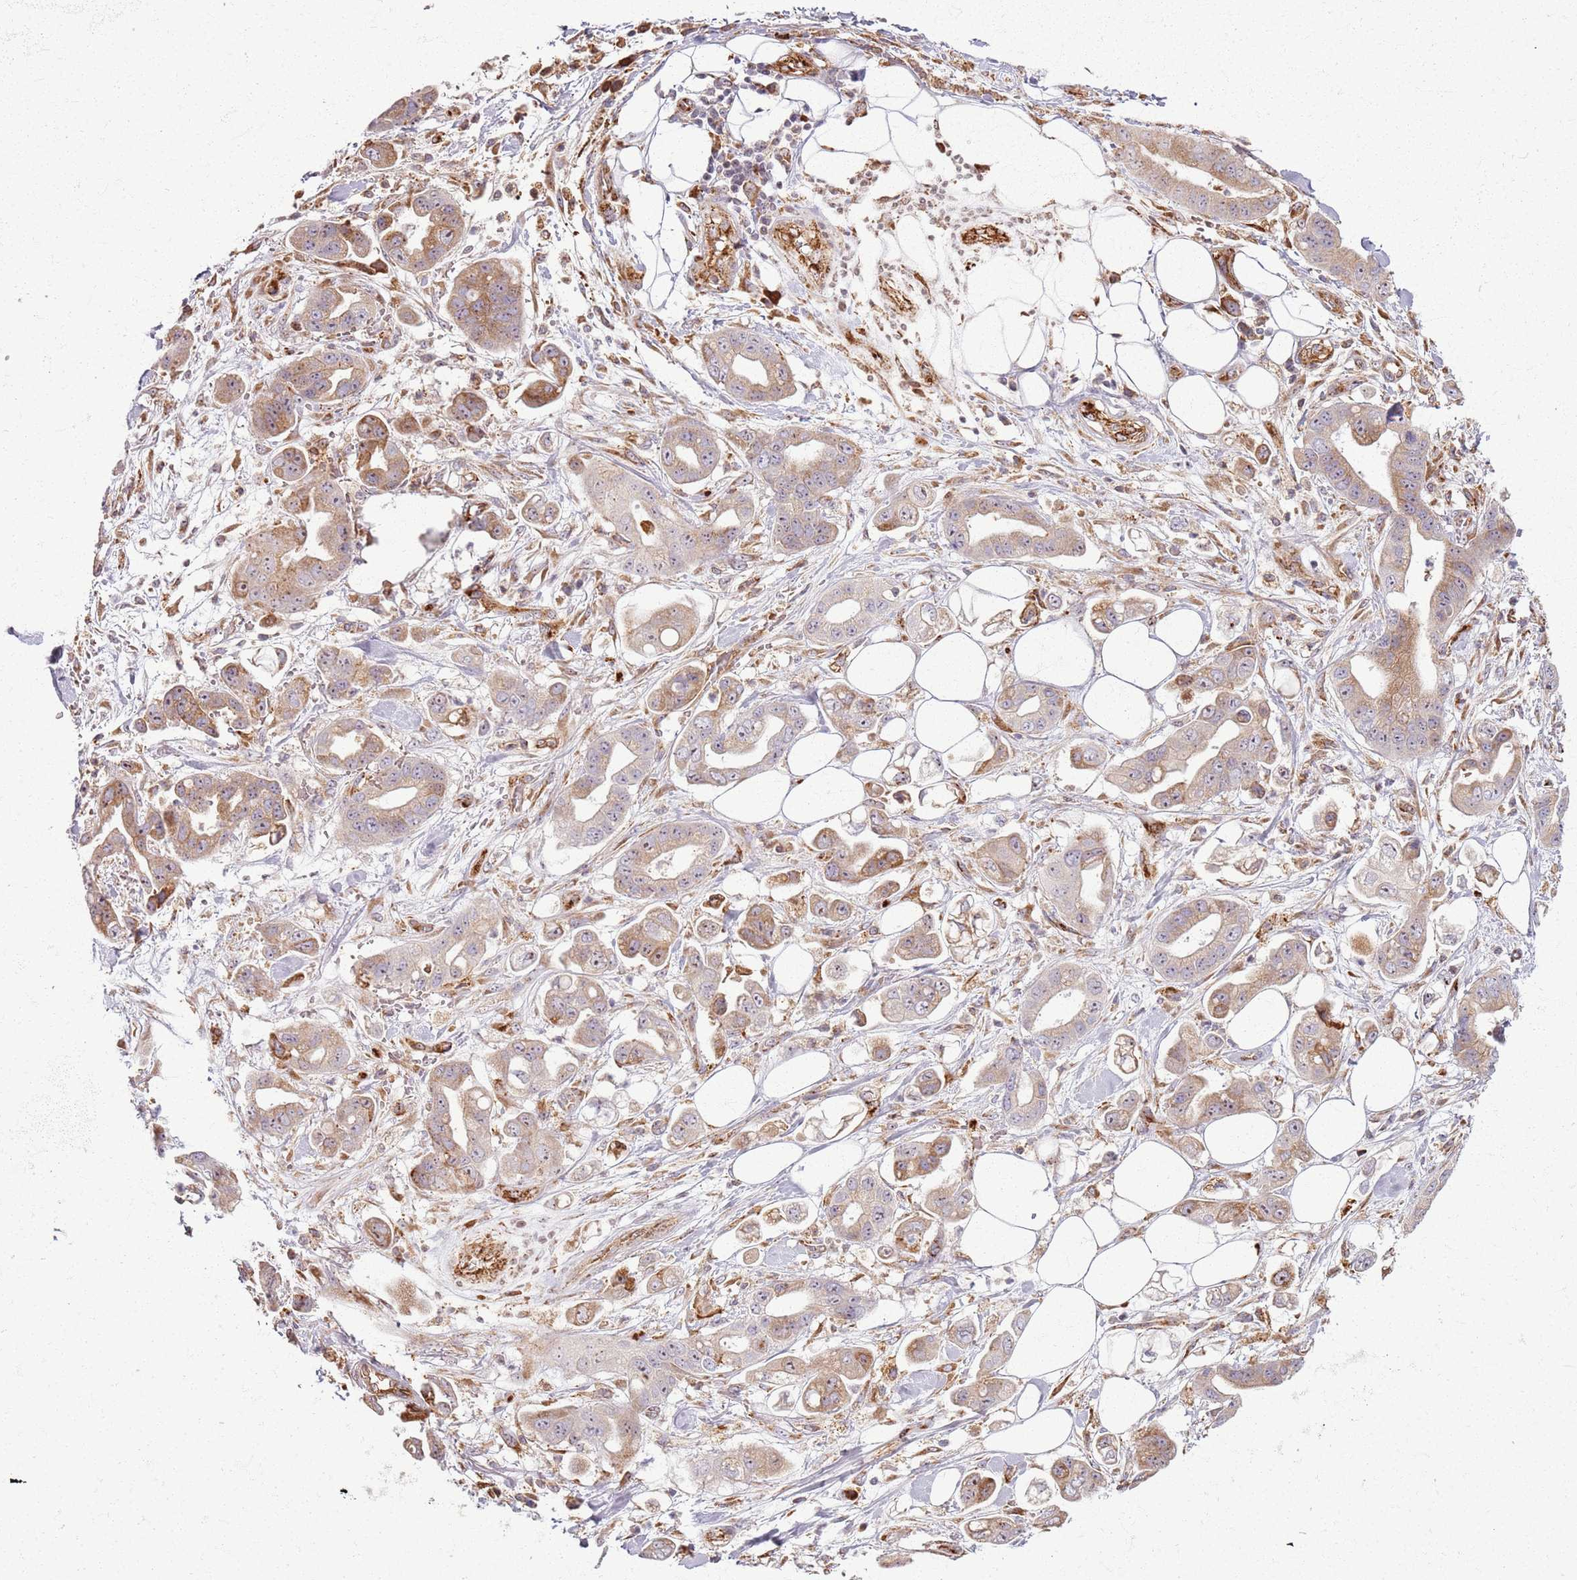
{"staining": {"intensity": "moderate", "quantity": "25%-75%", "location": "cytoplasmic/membranous,nuclear"}, "tissue": "stomach cancer", "cell_type": "Tumor cells", "image_type": "cancer", "snomed": [{"axis": "morphology", "description": "Adenocarcinoma, NOS"}, {"axis": "topography", "description": "Stomach"}], "caption": "The histopathology image exhibits a brown stain indicating the presence of a protein in the cytoplasmic/membranous and nuclear of tumor cells in stomach cancer.", "gene": "KRI1", "patient": {"sex": "male", "age": 62}}